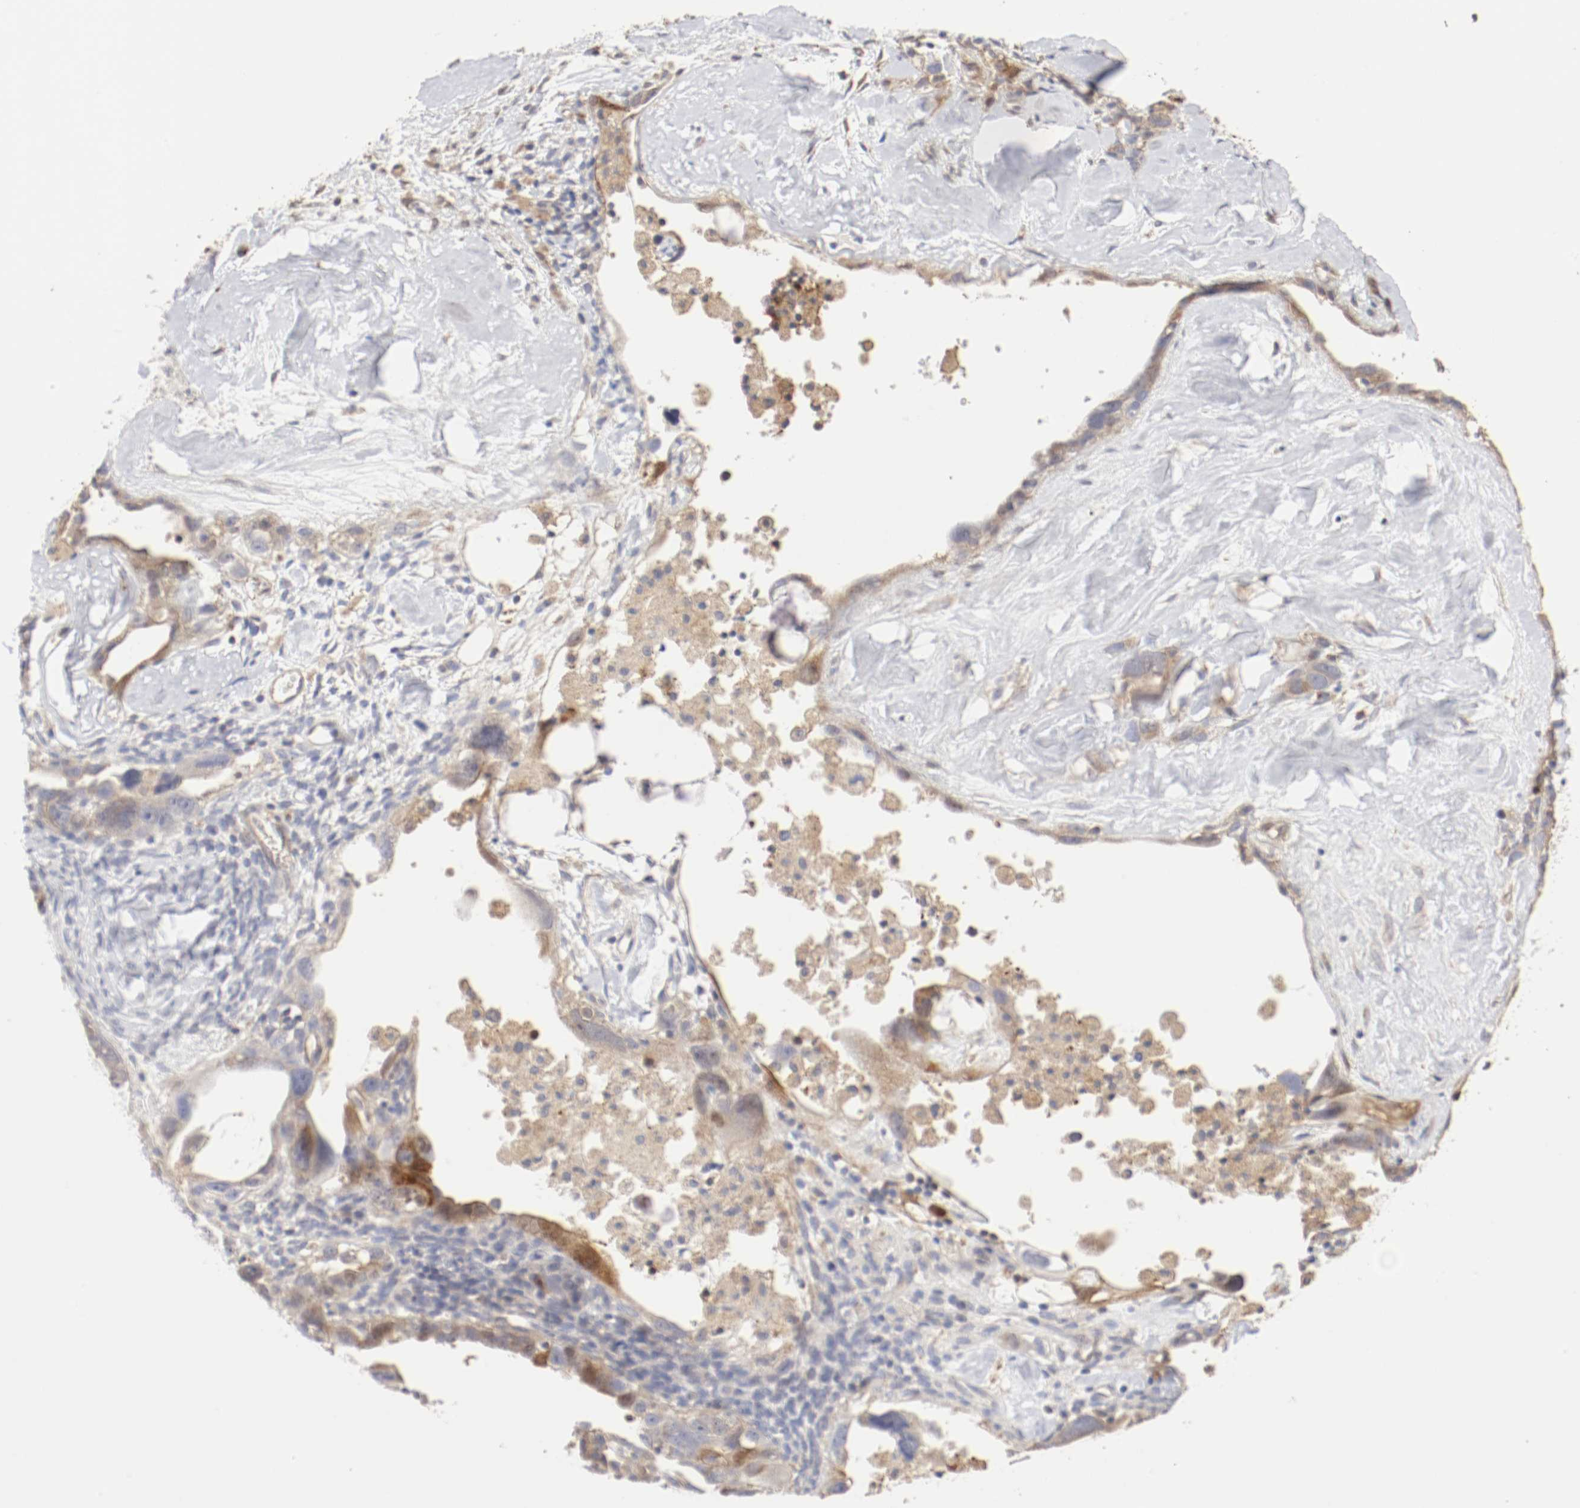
{"staining": {"intensity": "moderate", "quantity": ">75%", "location": "cytoplasmic/membranous"}, "tissue": "ovarian cancer", "cell_type": "Tumor cells", "image_type": "cancer", "snomed": [{"axis": "morphology", "description": "Cystadenocarcinoma, serous, NOS"}, {"axis": "topography", "description": "Ovary"}], "caption": "Immunohistochemistry micrograph of neoplastic tissue: human ovarian serous cystadenocarcinoma stained using immunohistochemistry (IHC) displays medium levels of moderate protein expression localized specifically in the cytoplasmic/membranous of tumor cells, appearing as a cytoplasmic/membranous brown color.", "gene": "CDK6", "patient": {"sex": "female", "age": 66}}